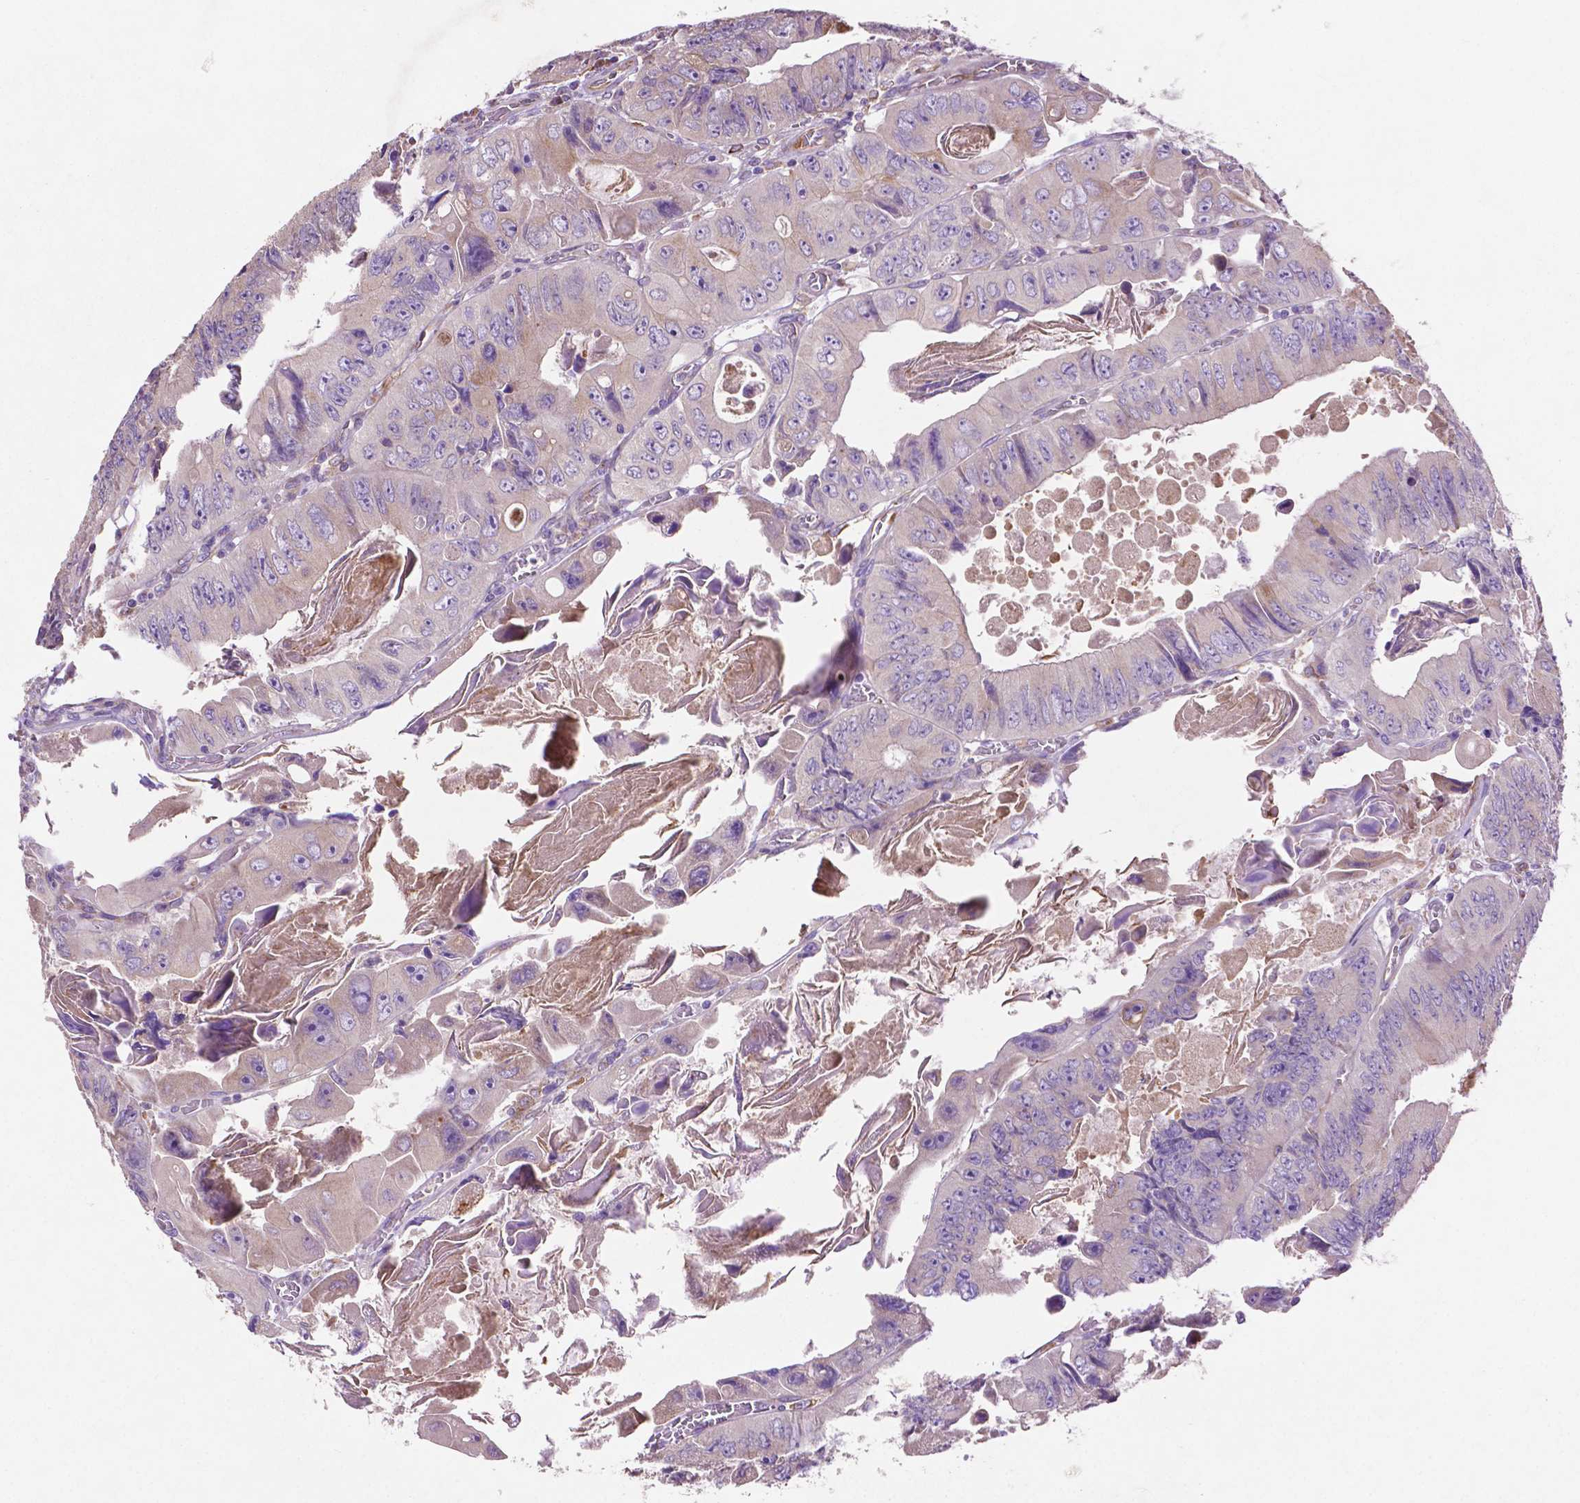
{"staining": {"intensity": "weak", "quantity": "<25%", "location": "cytoplasmic/membranous"}, "tissue": "colorectal cancer", "cell_type": "Tumor cells", "image_type": "cancer", "snomed": [{"axis": "morphology", "description": "Adenocarcinoma, NOS"}, {"axis": "topography", "description": "Colon"}], "caption": "Protein analysis of adenocarcinoma (colorectal) demonstrates no significant positivity in tumor cells. (Stains: DAB immunohistochemistry (IHC) with hematoxylin counter stain, Microscopy: brightfield microscopy at high magnification).", "gene": "MBTPS1", "patient": {"sex": "female", "age": 84}}